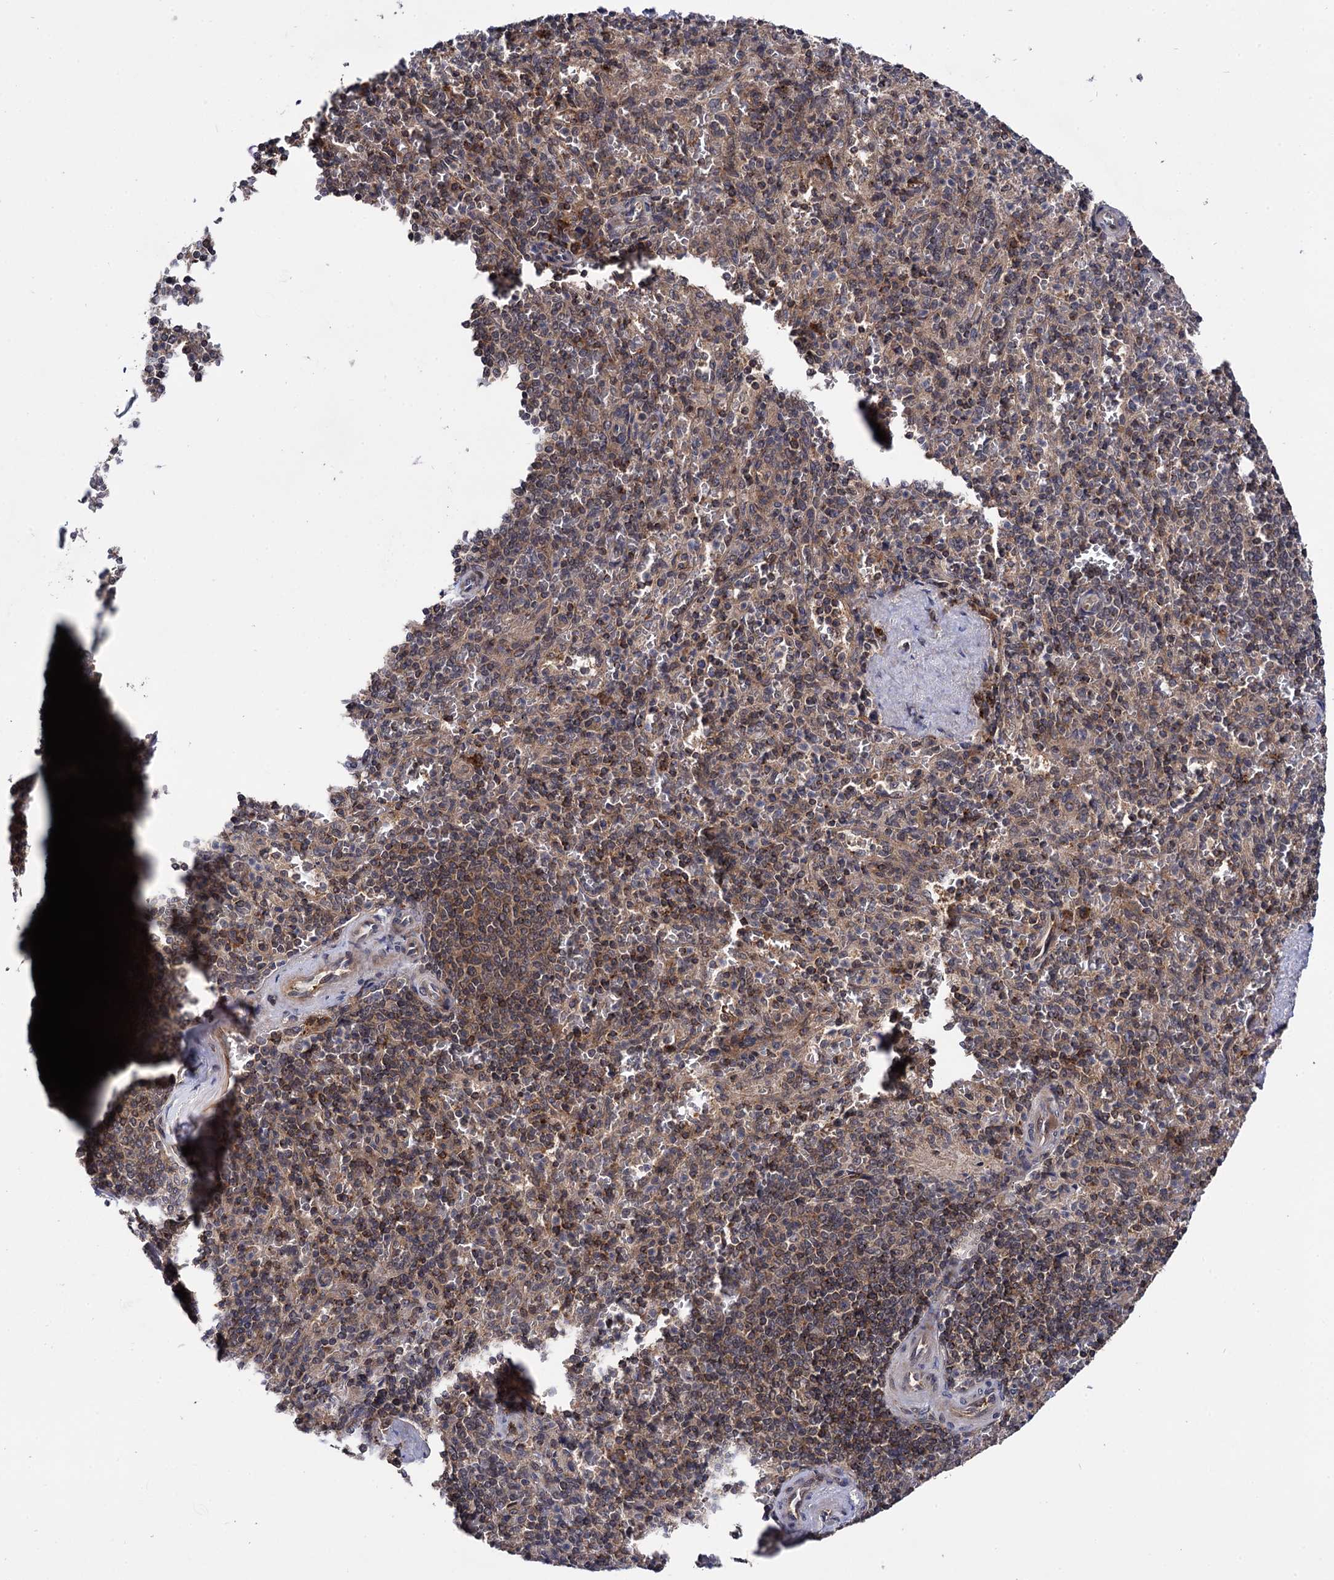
{"staining": {"intensity": "moderate", "quantity": "25%-75%", "location": "cytoplasmic/membranous"}, "tissue": "spleen", "cell_type": "Cells in red pulp", "image_type": "normal", "snomed": [{"axis": "morphology", "description": "Normal tissue, NOS"}, {"axis": "topography", "description": "Spleen"}], "caption": "A micrograph of spleen stained for a protein demonstrates moderate cytoplasmic/membranous brown staining in cells in red pulp. (Stains: DAB (3,3'-diaminobenzidine) in brown, nuclei in blue, Microscopy: brightfield microscopy at high magnification).", "gene": "MICAL2", "patient": {"sex": "male", "age": 82}}